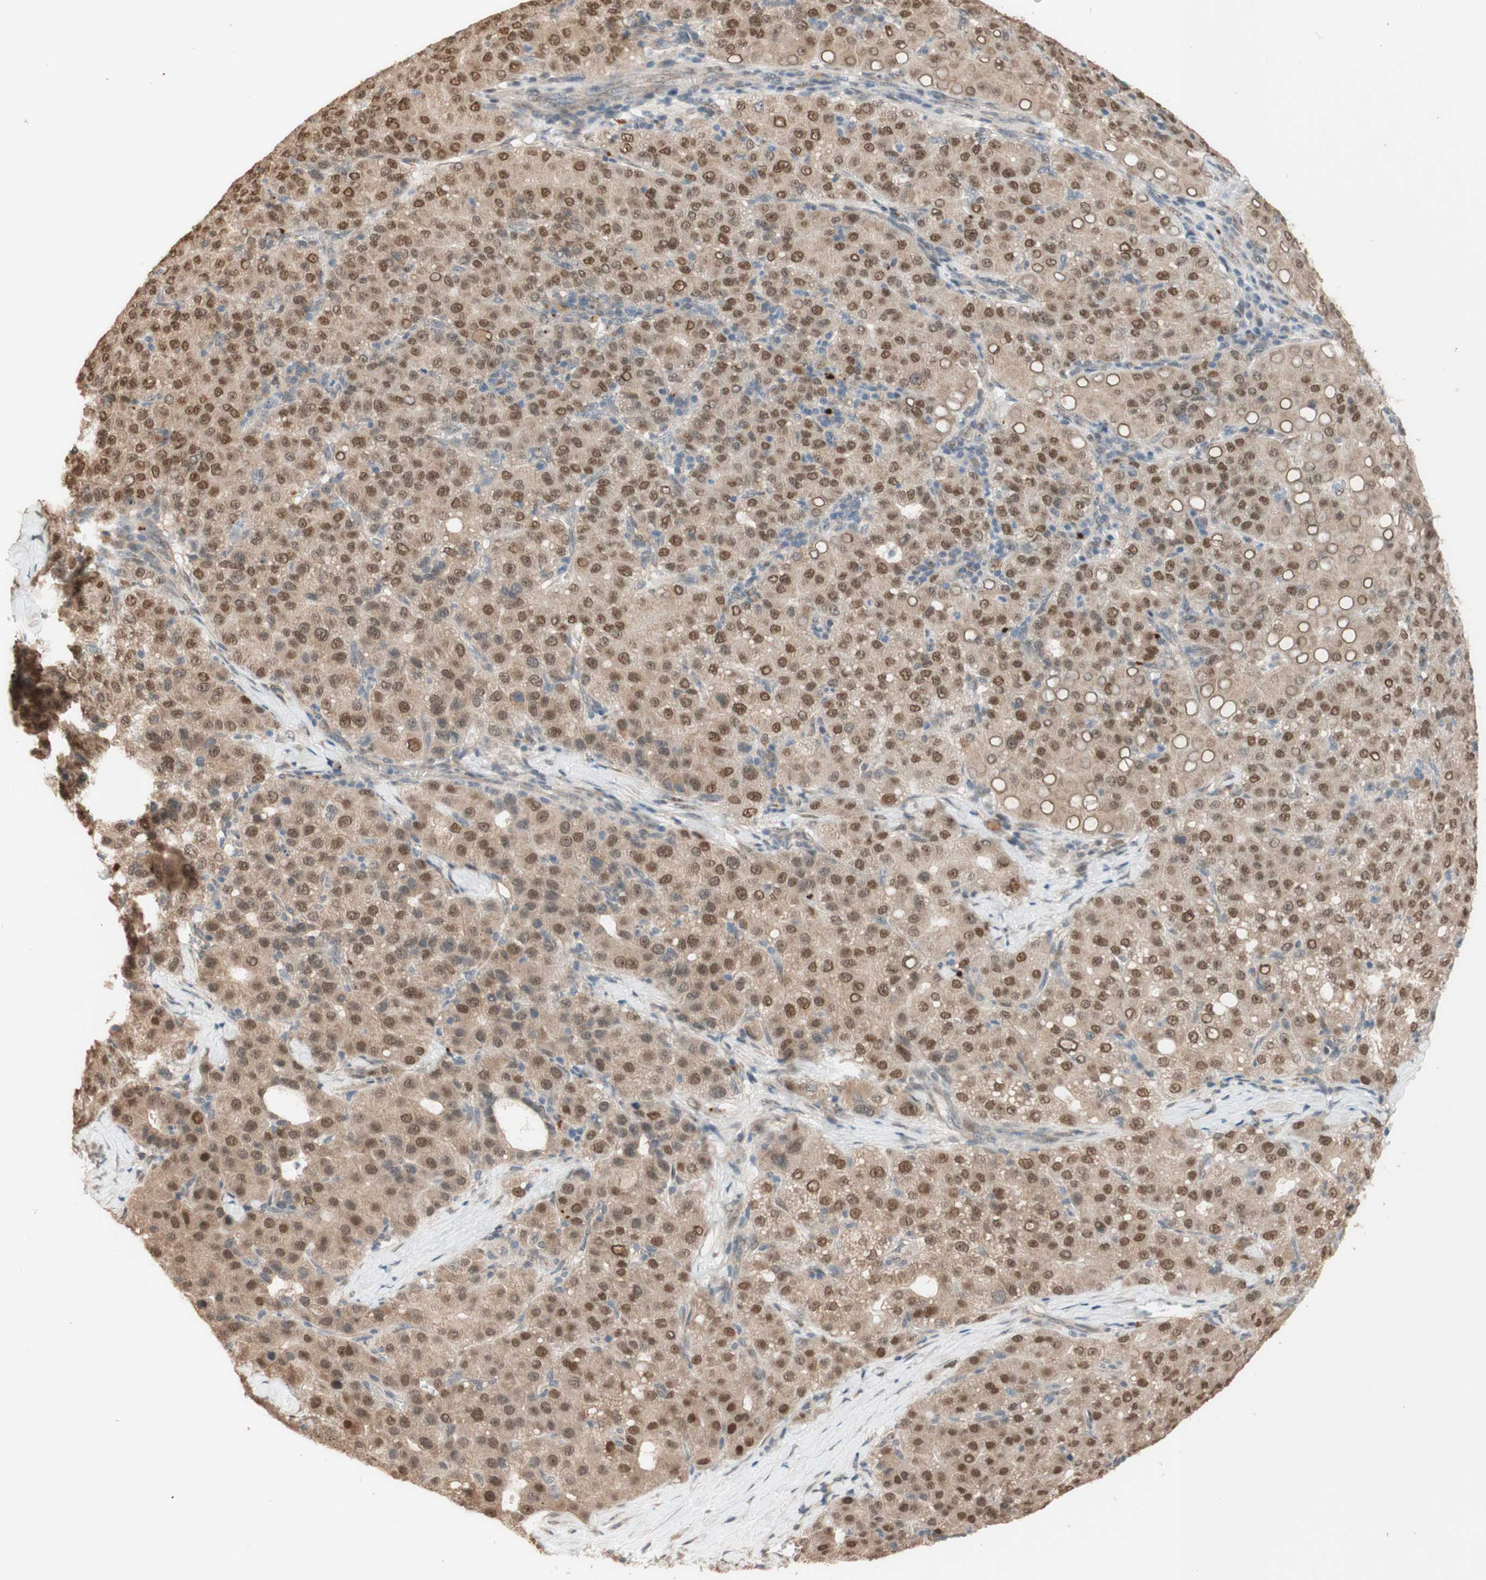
{"staining": {"intensity": "moderate", "quantity": ">75%", "location": "cytoplasmic/membranous,nuclear"}, "tissue": "liver cancer", "cell_type": "Tumor cells", "image_type": "cancer", "snomed": [{"axis": "morphology", "description": "Carcinoma, Hepatocellular, NOS"}, {"axis": "topography", "description": "Liver"}], "caption": "Brown immunohistochemical staining in human hepatocellular carcinoma (liver) demonstrates moderate cytoplasmic/membranous and nuclear positivity in about >75% of tumor cells. (IHC, brightfield microscopy, high magnification).", "gene": "CCNC", "patient": {"sex": "male", "age": 65}}